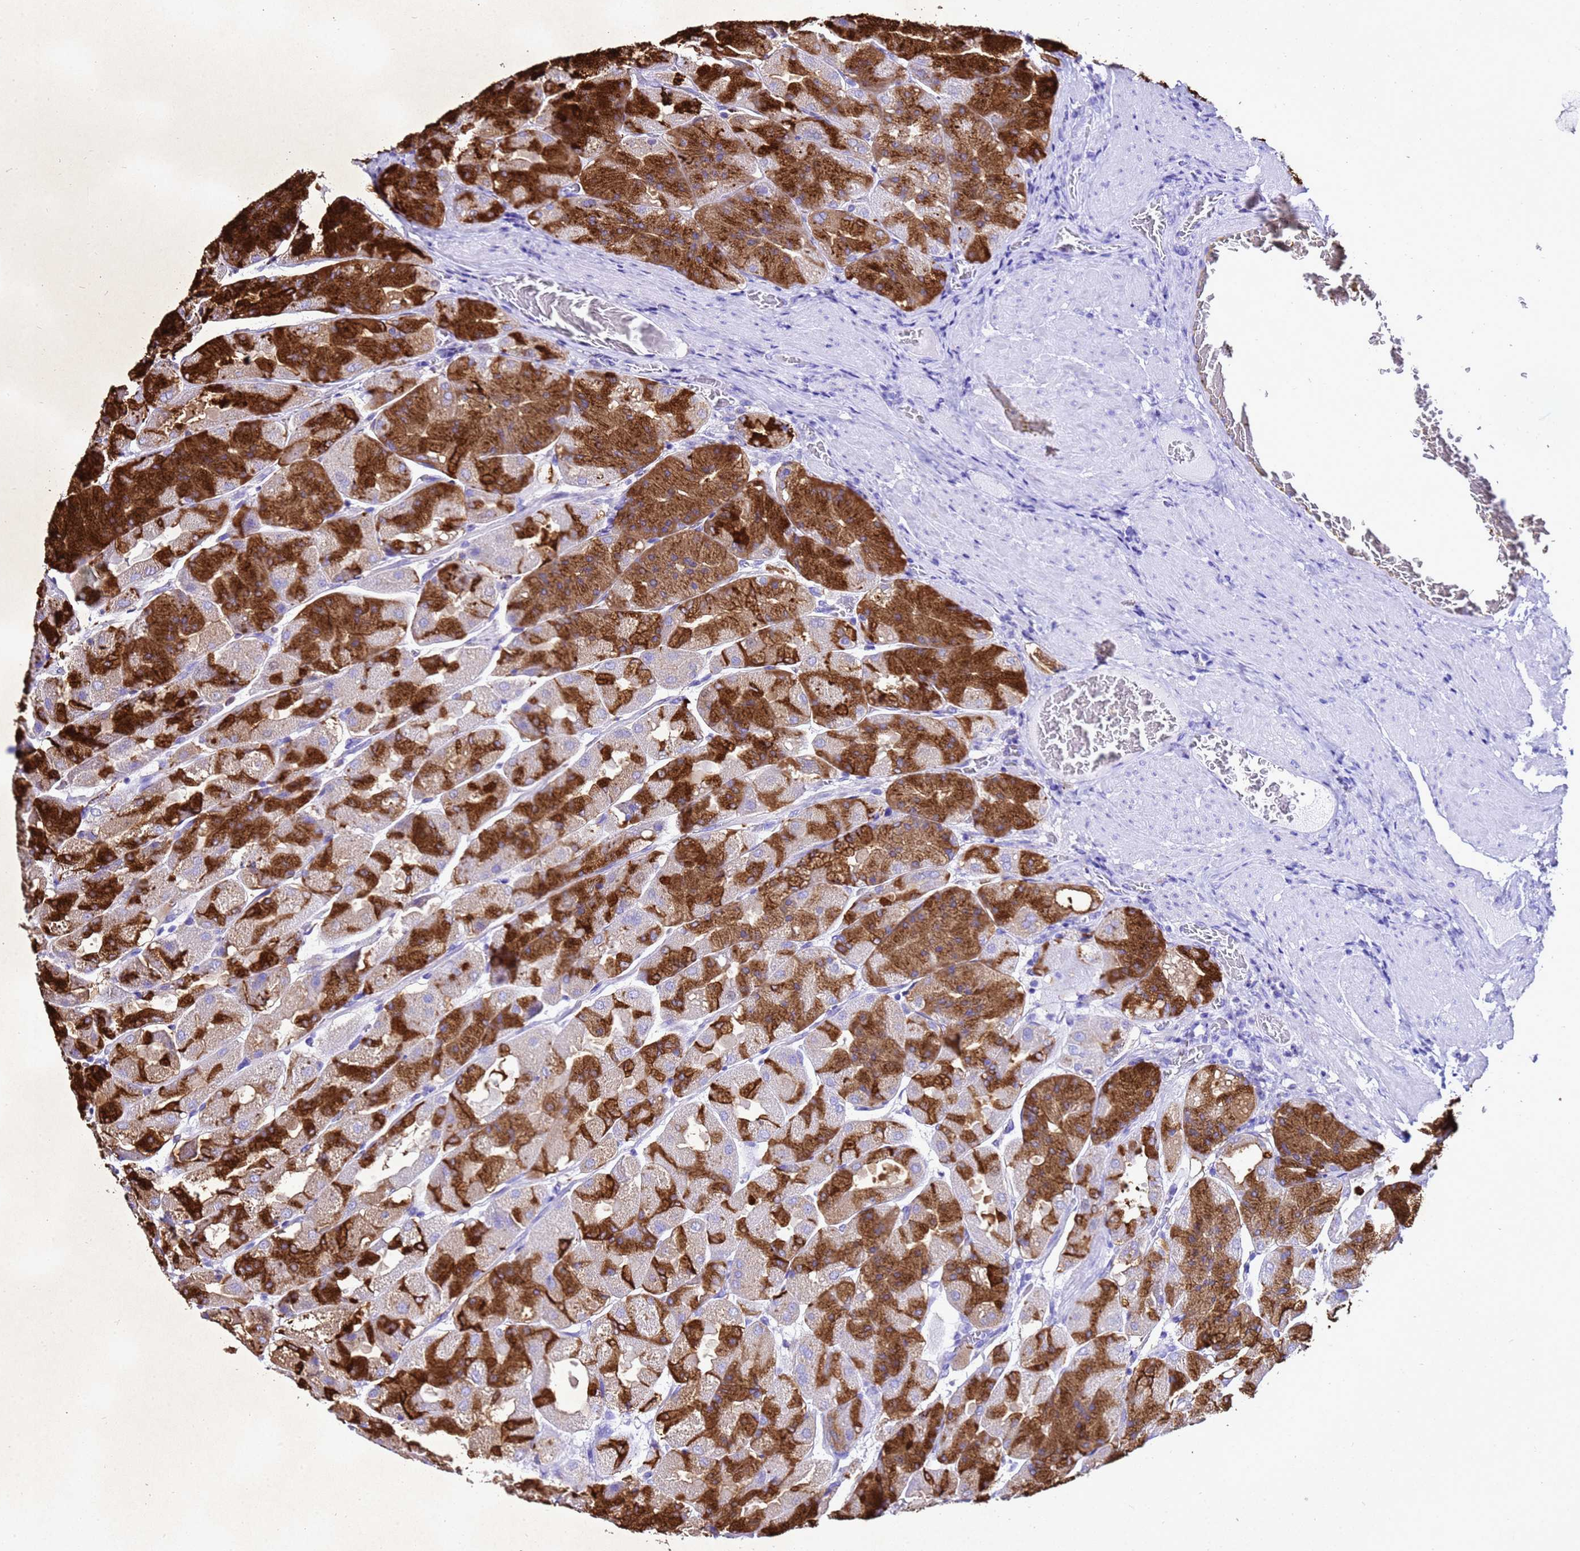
{"staining": {"intensity": "strong", "quantity": "25%-75%", "location": "cytoplasmic/membranous"}, "tissue": "stomach", "cell_type": "Glandular cells", "image_type": "normal", "snomed": [{"axis": "morphology", "description": "Normal tissue, NOS"}, {"axis": "topography", "description": "Stomach"}], "caption": "The image displays immunohistochemical staining of normal stomach. There is strong cytoplasmic/membranous positivity is seen in about 25%-75% of glandular cells.", "gene": "LIPF", "patient": {"sex": "female", "age": 61}}